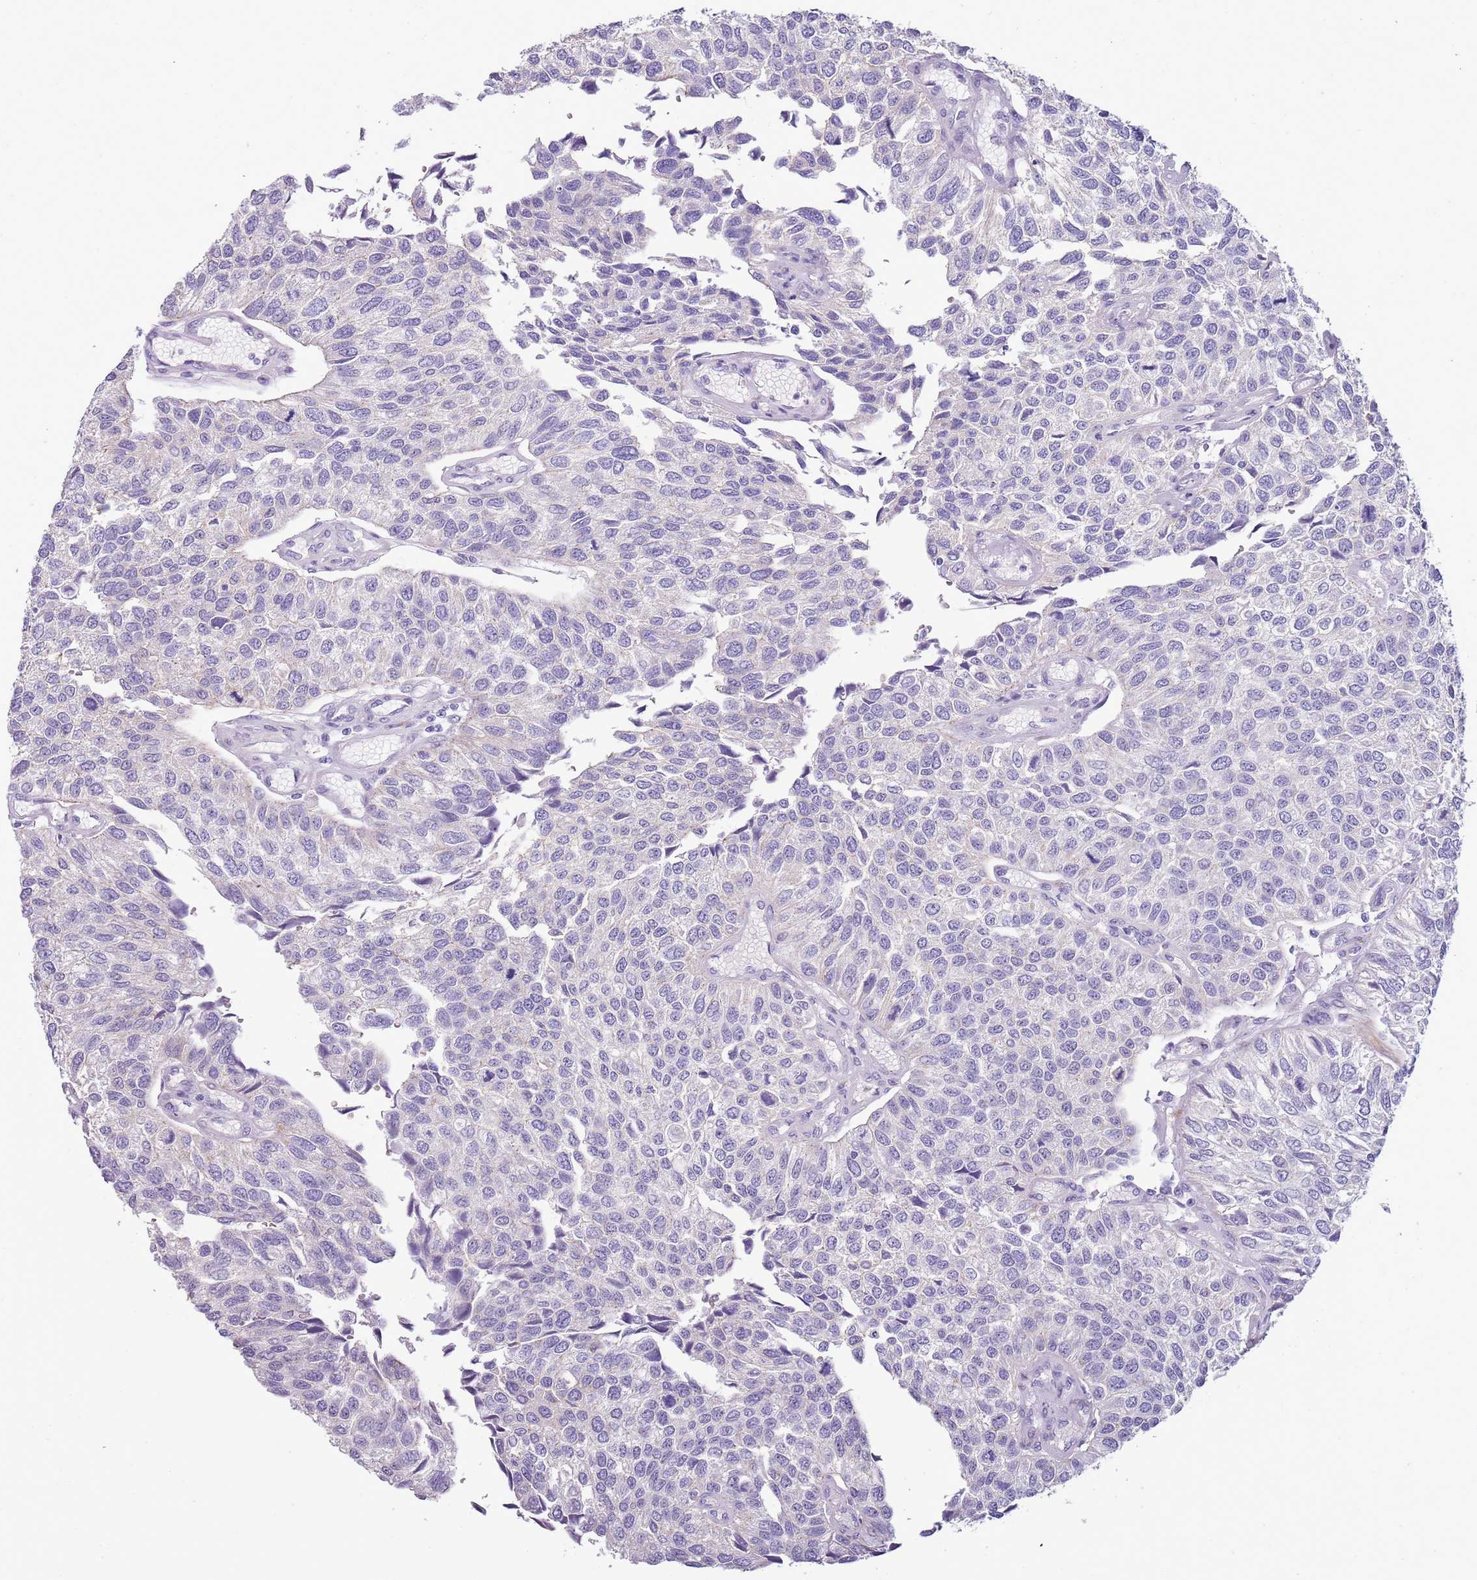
{"staining": {"intensity": "negative", "quantity": "none", "location": "none"}, "tissue": "urothelial cancer", "cell_type": "Tumor cells", "image_type": "cancer", "snomed": [{"axis": "morphology", "description": "Urothelial carcinoma, NOS"}, {"axis": "topography", "description": "Urinary bladder"}], "caption": "High power microscopy photomicrograph of an immunohistochemistry (IHC) micrograph of urothelial cancer, revealing no significant staining in tumor cells.", "gene": "NBPF6", "patient": {"sex": "male", "age": 55}}